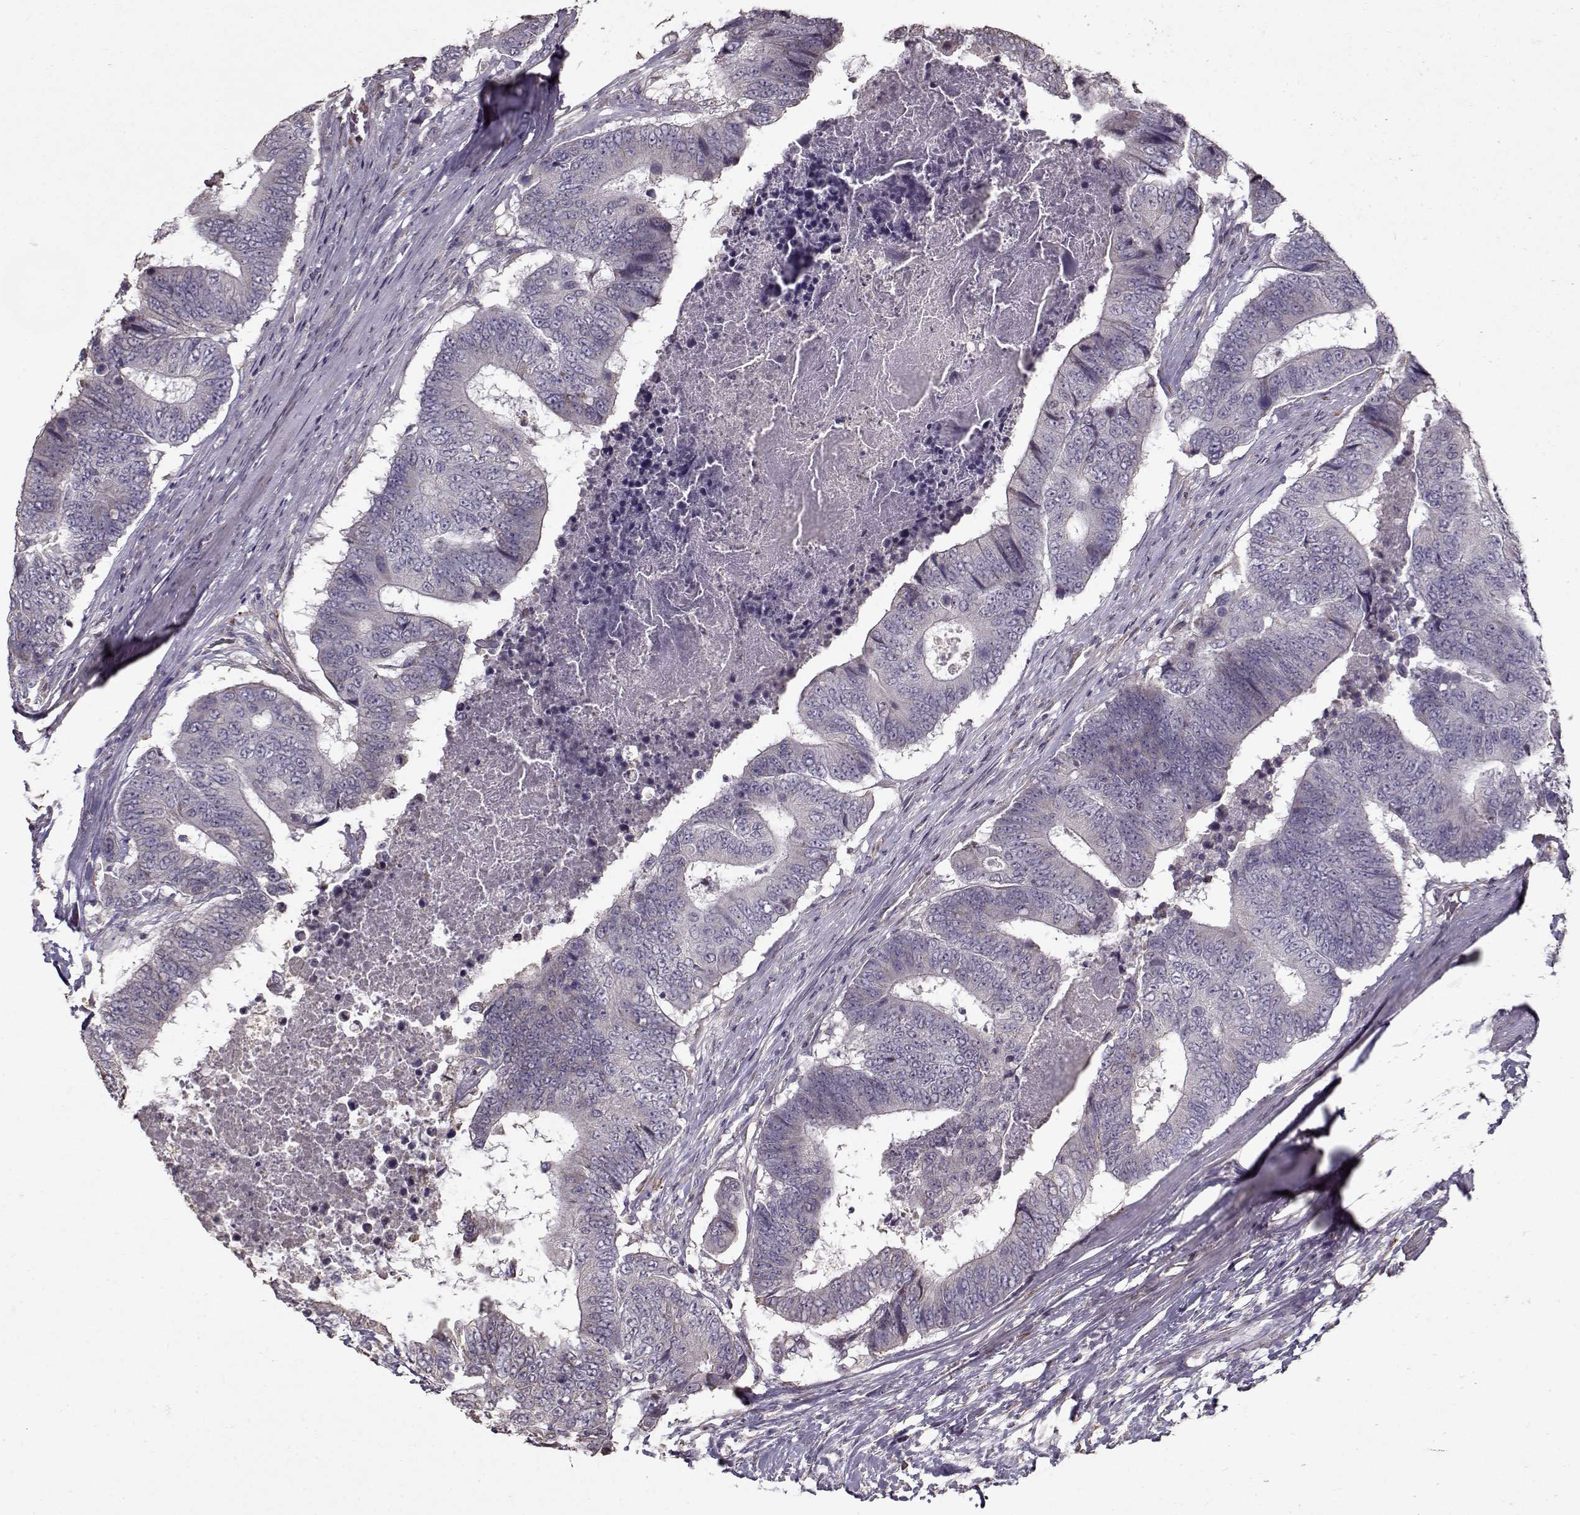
{"staining": {"intensity": "weak", "quantity": "<25%", "location": "cytoplasmic/membranous"}, "tissue": "colorectal cancer", "cell_type": "Tumor cells", "image_type": "cancer", "snomed": [{"axis": "morphology", "description": "Adenocarcinoma, NOS"}, {"axis": "topography", "description": "Colon"}], "caption": "Immunohistochemistry image of adenocarcinoma (colorectal) stained for a protein (brown), which reveals no staining in tumor cells.", "gene": "LAMA2", "patient": {"sex": "female", "age": 48}}